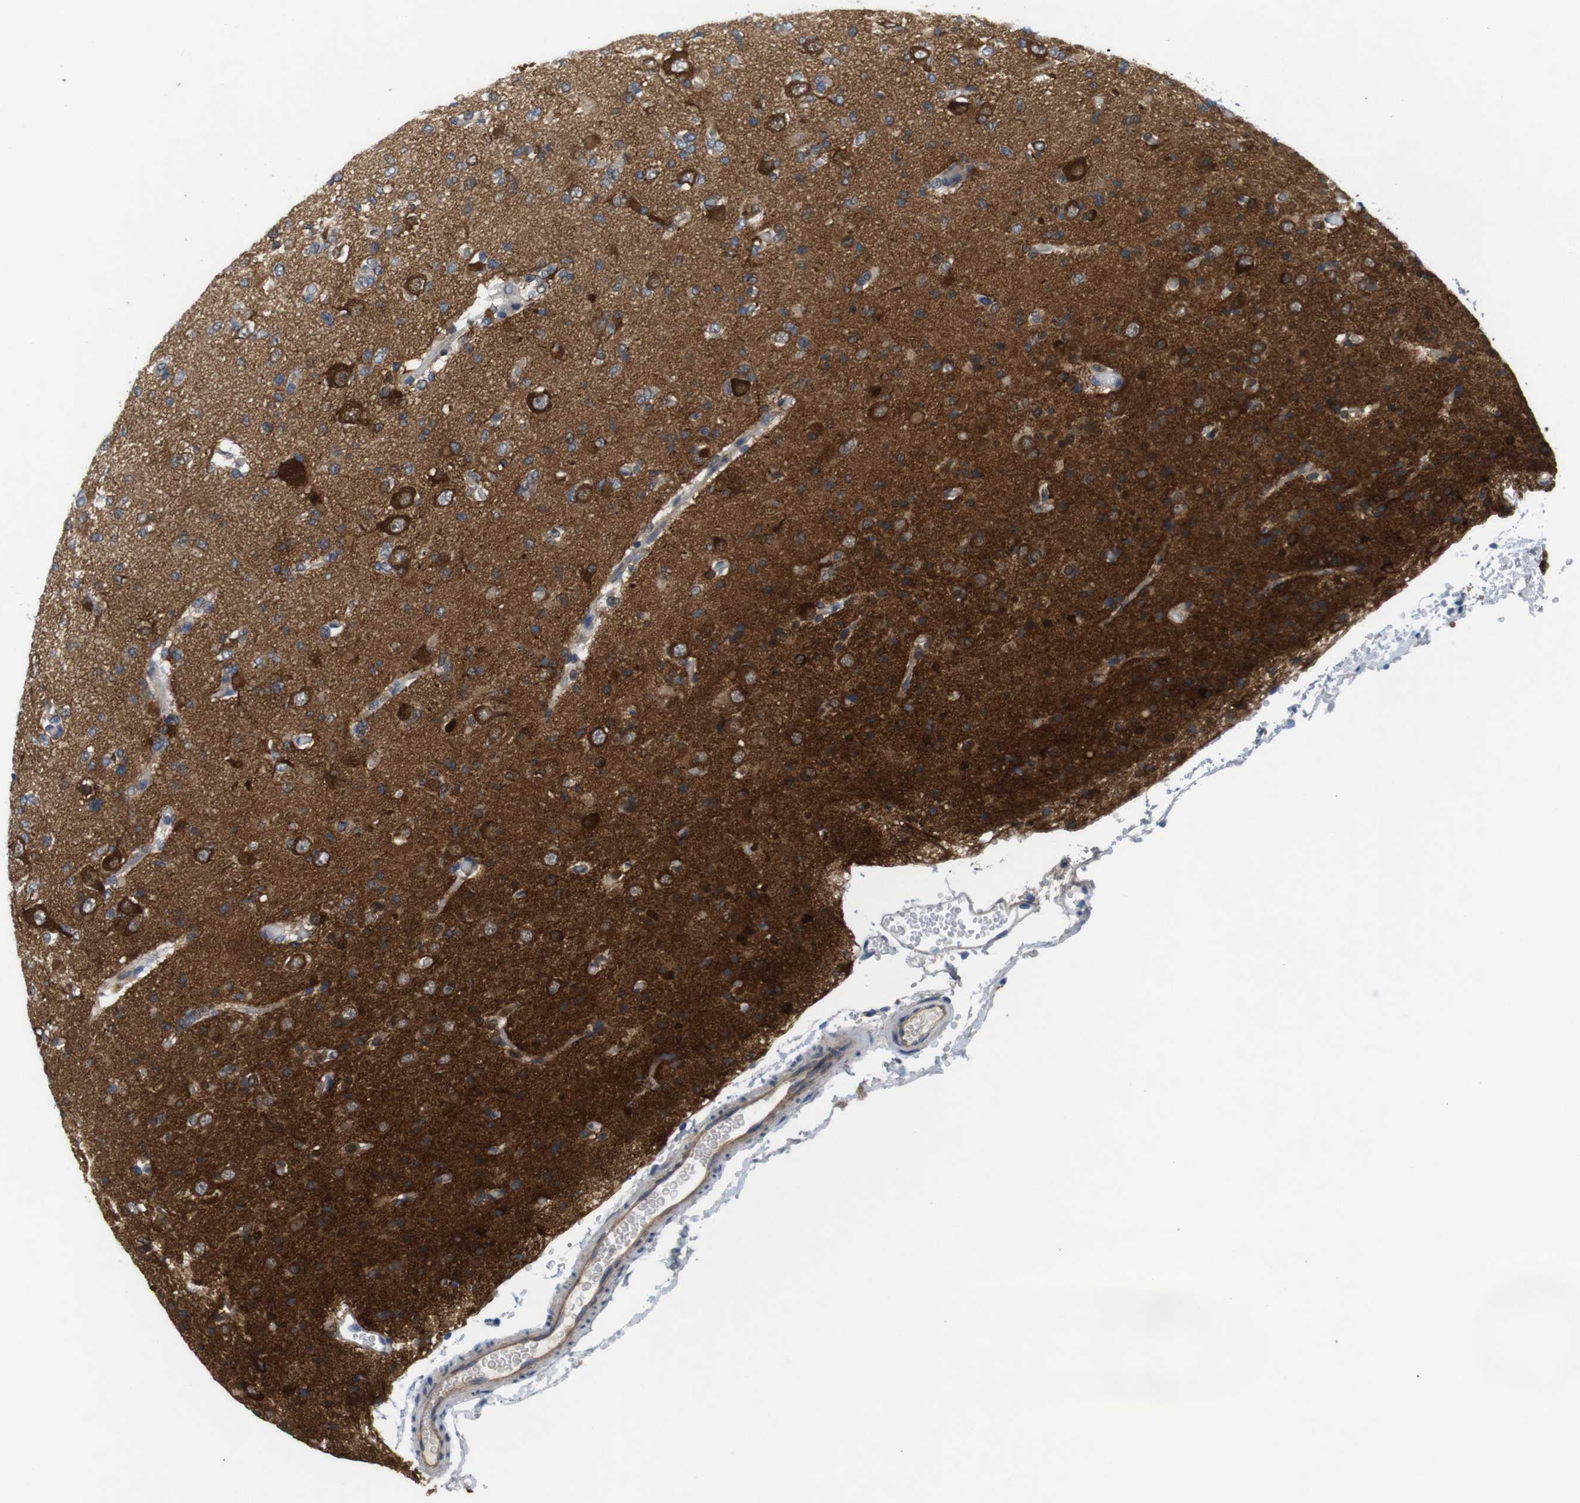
{"staining": {"intensity": "strong", "quantity": "<25%", "location": "cytoplasmic/membranous"}, "tissue": "glioma", "cell_type": "Tumor cells", "image_type": "cancer", "snomed": [{"axis": "morphology", "description": "Glioma, malignant, Low grade"}, {"axis": "topography", "description": "Brain"}], "caption": "Human malignant low-grade glioma stained with a protein marker exhibits strong staining in tumor cells.", "gene": "DCLK1", "patient": {"sex": "female", "age": 22}}